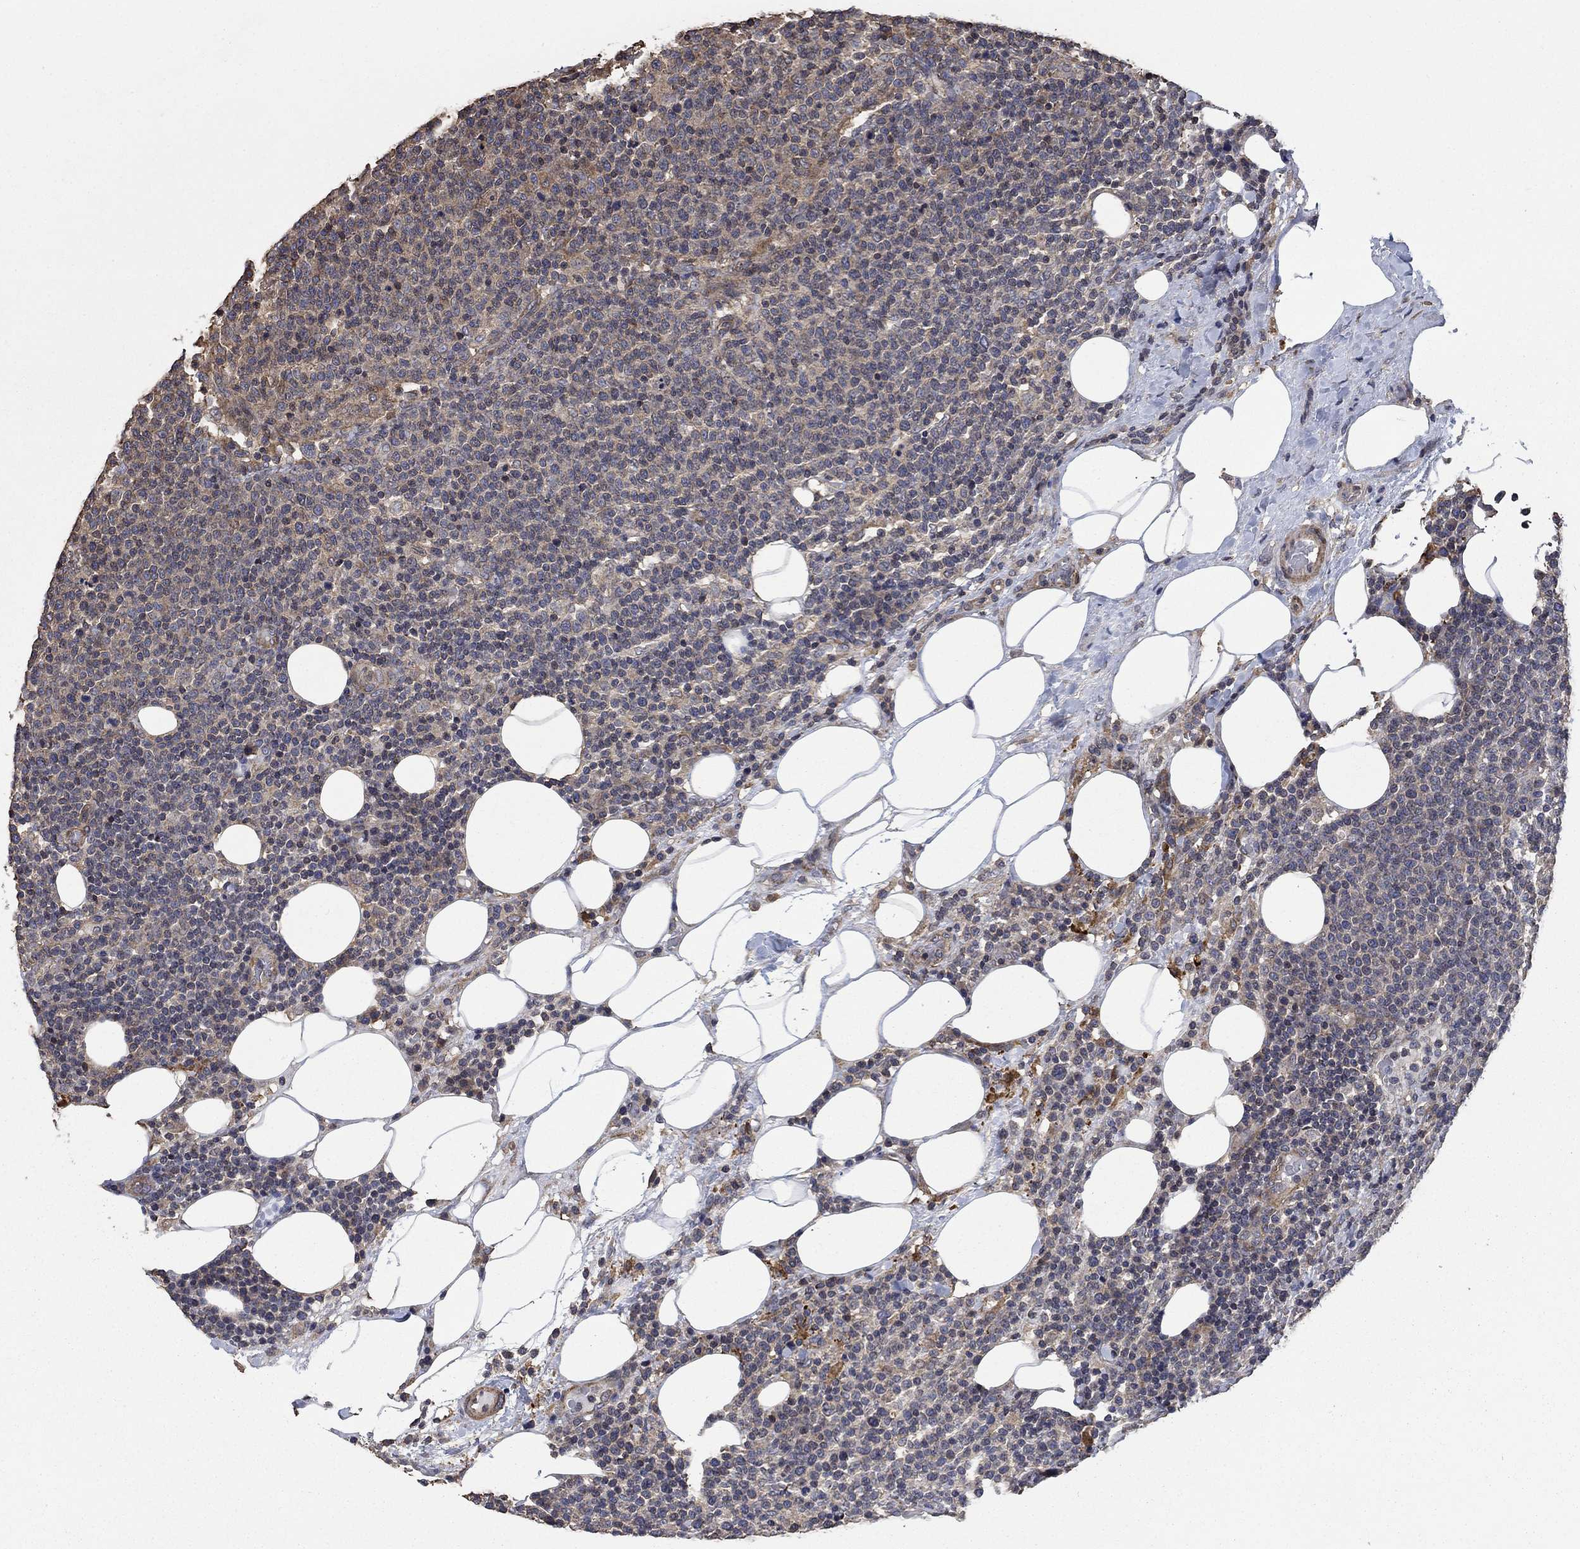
{"staining": {"intensity": "negative", "quantity": "none", "location": "none"}, "tissue": "lymphoma", "cell_type": "Tumor cells", "image_type": "cancer", "snomed": [{"axis": "morphology", "description": "Malignant lymphoma, non-Hodgkin's type, High grade"}, {"axis": "topography", "description": "Lymph node"}], "caption": "Tumor cells are negative for brown protein staining in high-grade malignant lymphoma, non-Hodgkin's type.", "gene": "PDE3A", "patient": {"sex": "male", "age": 61}}